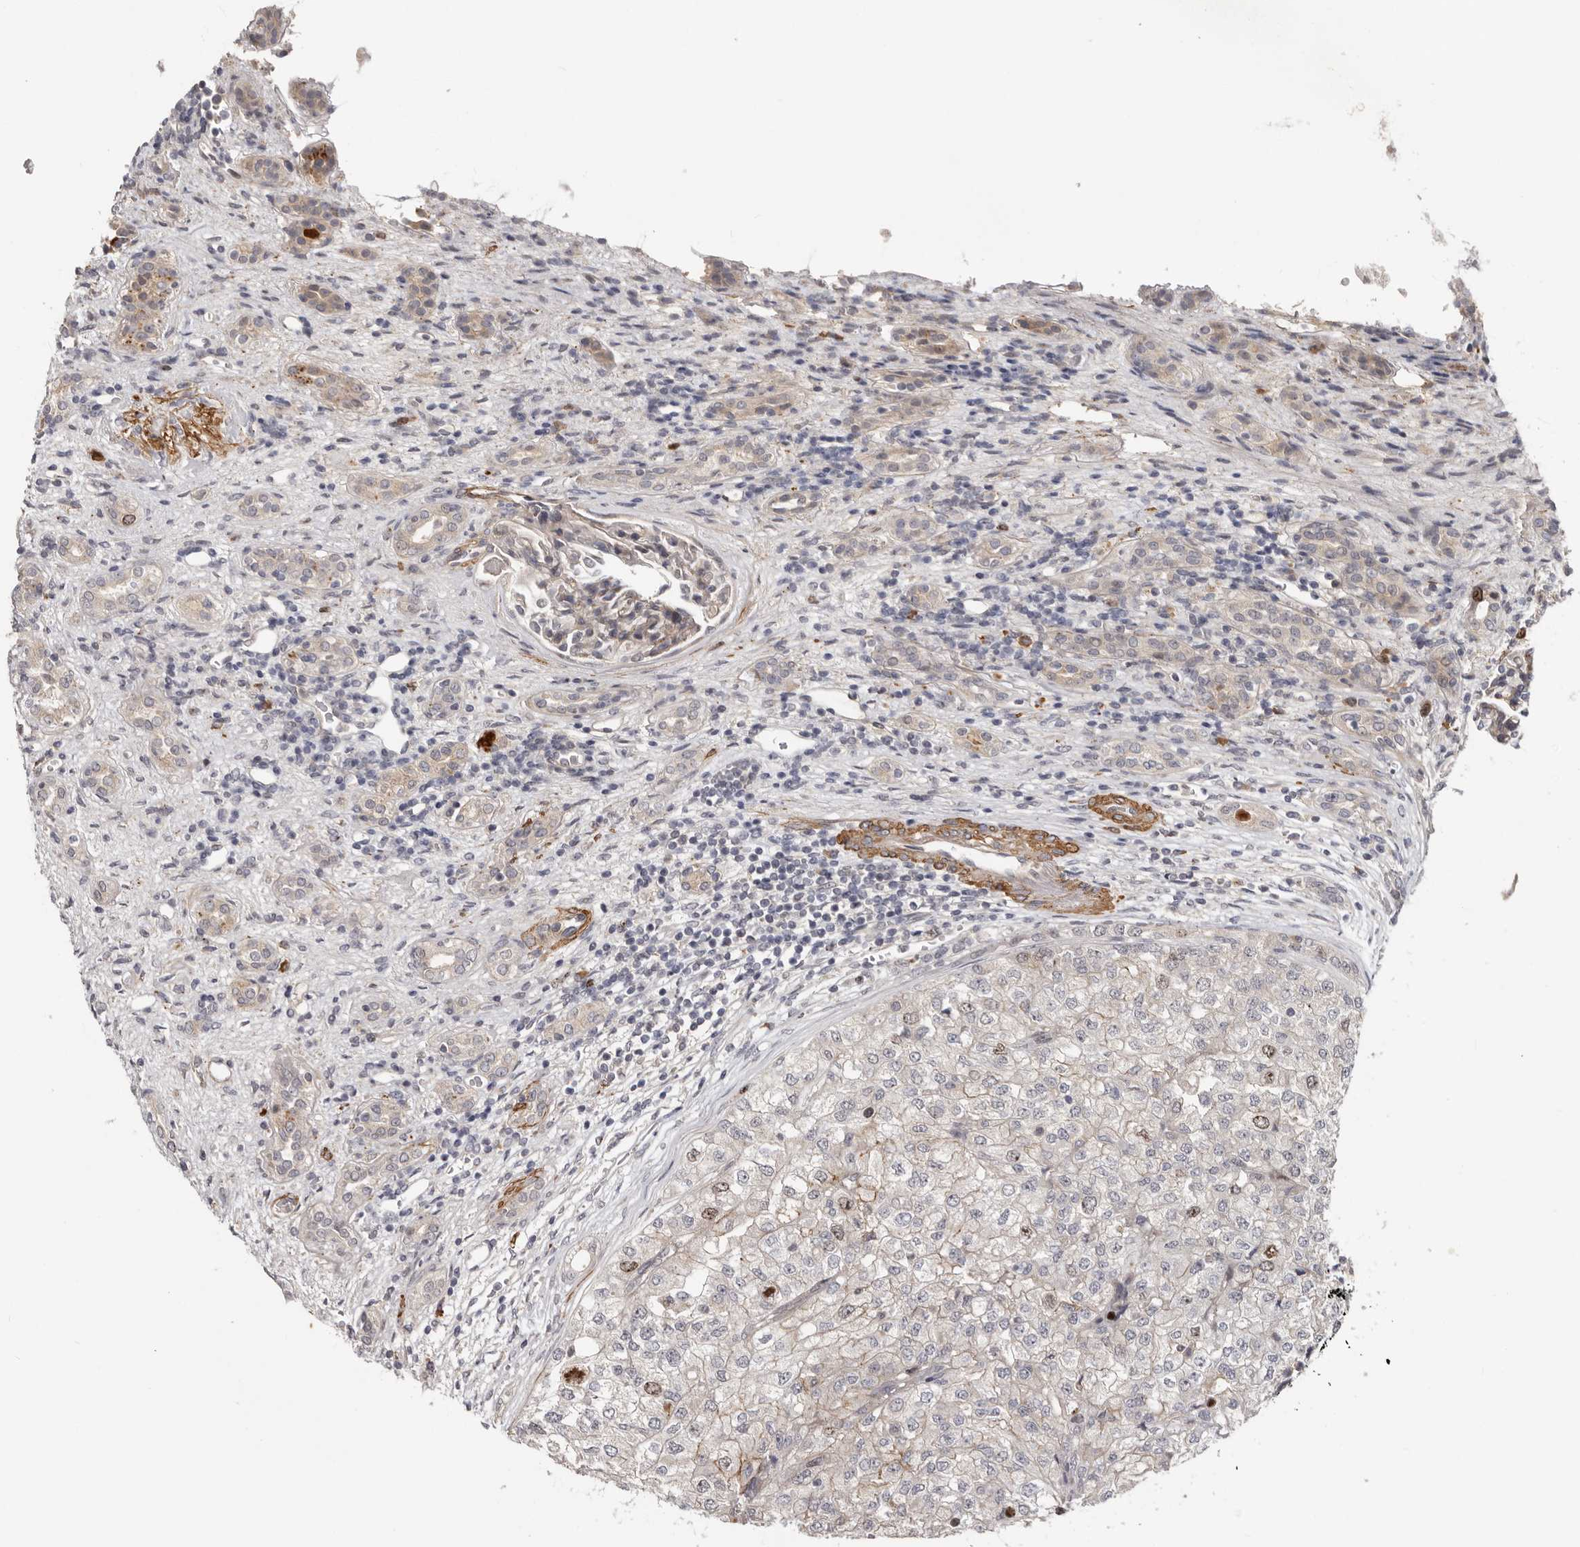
{"staining": {"intensity": "moderate", "quantity": "<25%", "location": "nuclear"}, "tissue": "renal cancer", "cell_type": "Tumor cells", "image_type": "cancer", "snomed": [{"axis": "morphology", "description": "Adenocarcinoma, NOS"}, {"axis": "topography", "description": "Kidney"}], "caption": "Renal cancer (adenocarcinoma) was stained to show a protein in brown. There is low levels of moderate nuclear staining in about <25% of tumor cells. (DAB (3,3'-diaminobenzidine) = brown stain, brightfield microscopy at high magnification).", "gene": "CDCA8", "patient": {"sex": "female", "age": 54}}